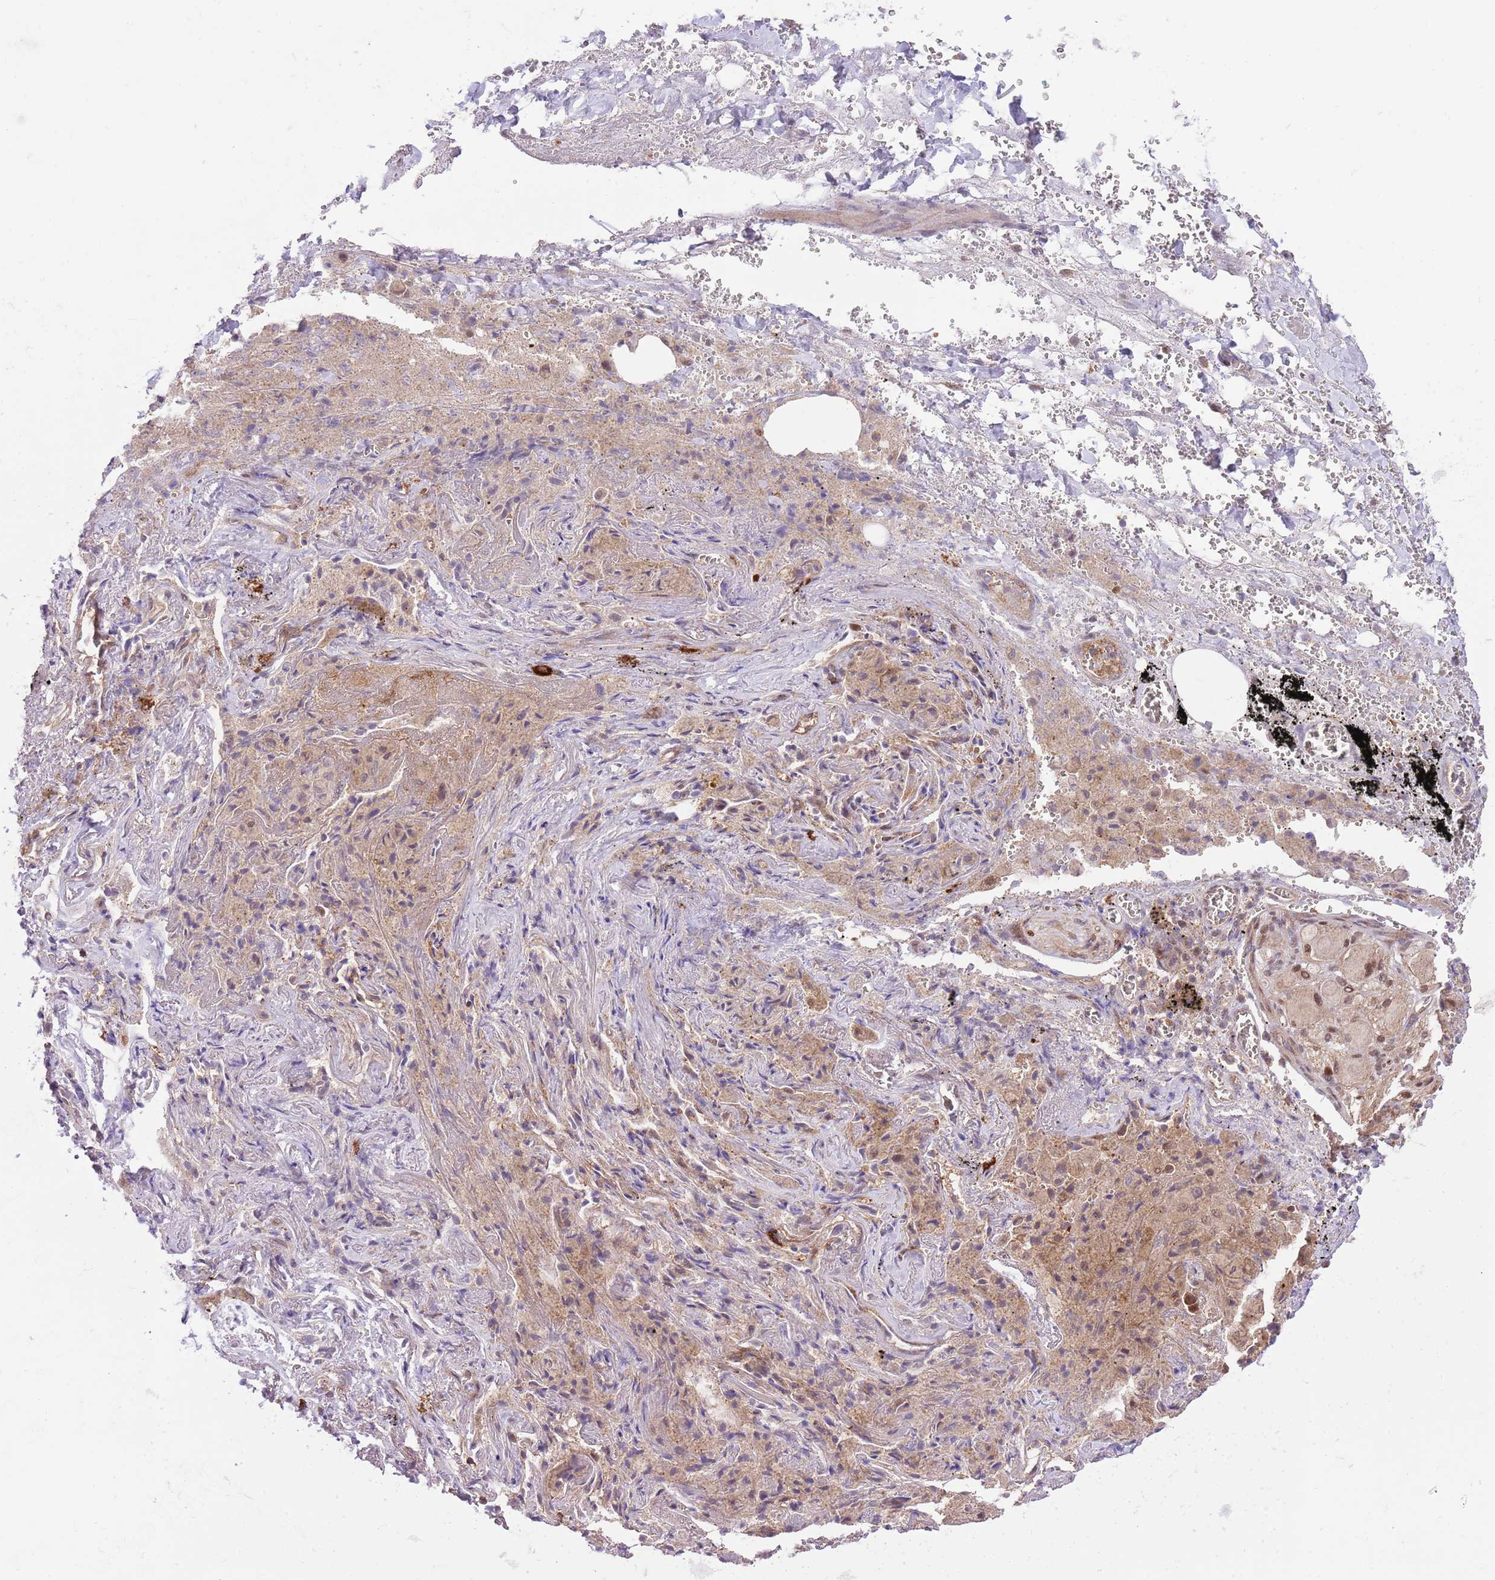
{"staining": {"intensity": "weak", "quantity": "25%-75%", "location": "nuclear"}, "tissue": "adipose tissue", "cell_type": "Adipocytes", "image_type": "normal", "snomed": [{"axis": "morphology", "description": "Normal tissue, NOS"}, {"axis": "topography", "description": "Cartilage tissue"}], "caption": "Protein staining shows weak nuclear staining in about 25%-75% of adipocytes in benign adipose tissue.", "gene": "HDHD2", "patient": {"sex": "male", "age": 66}}